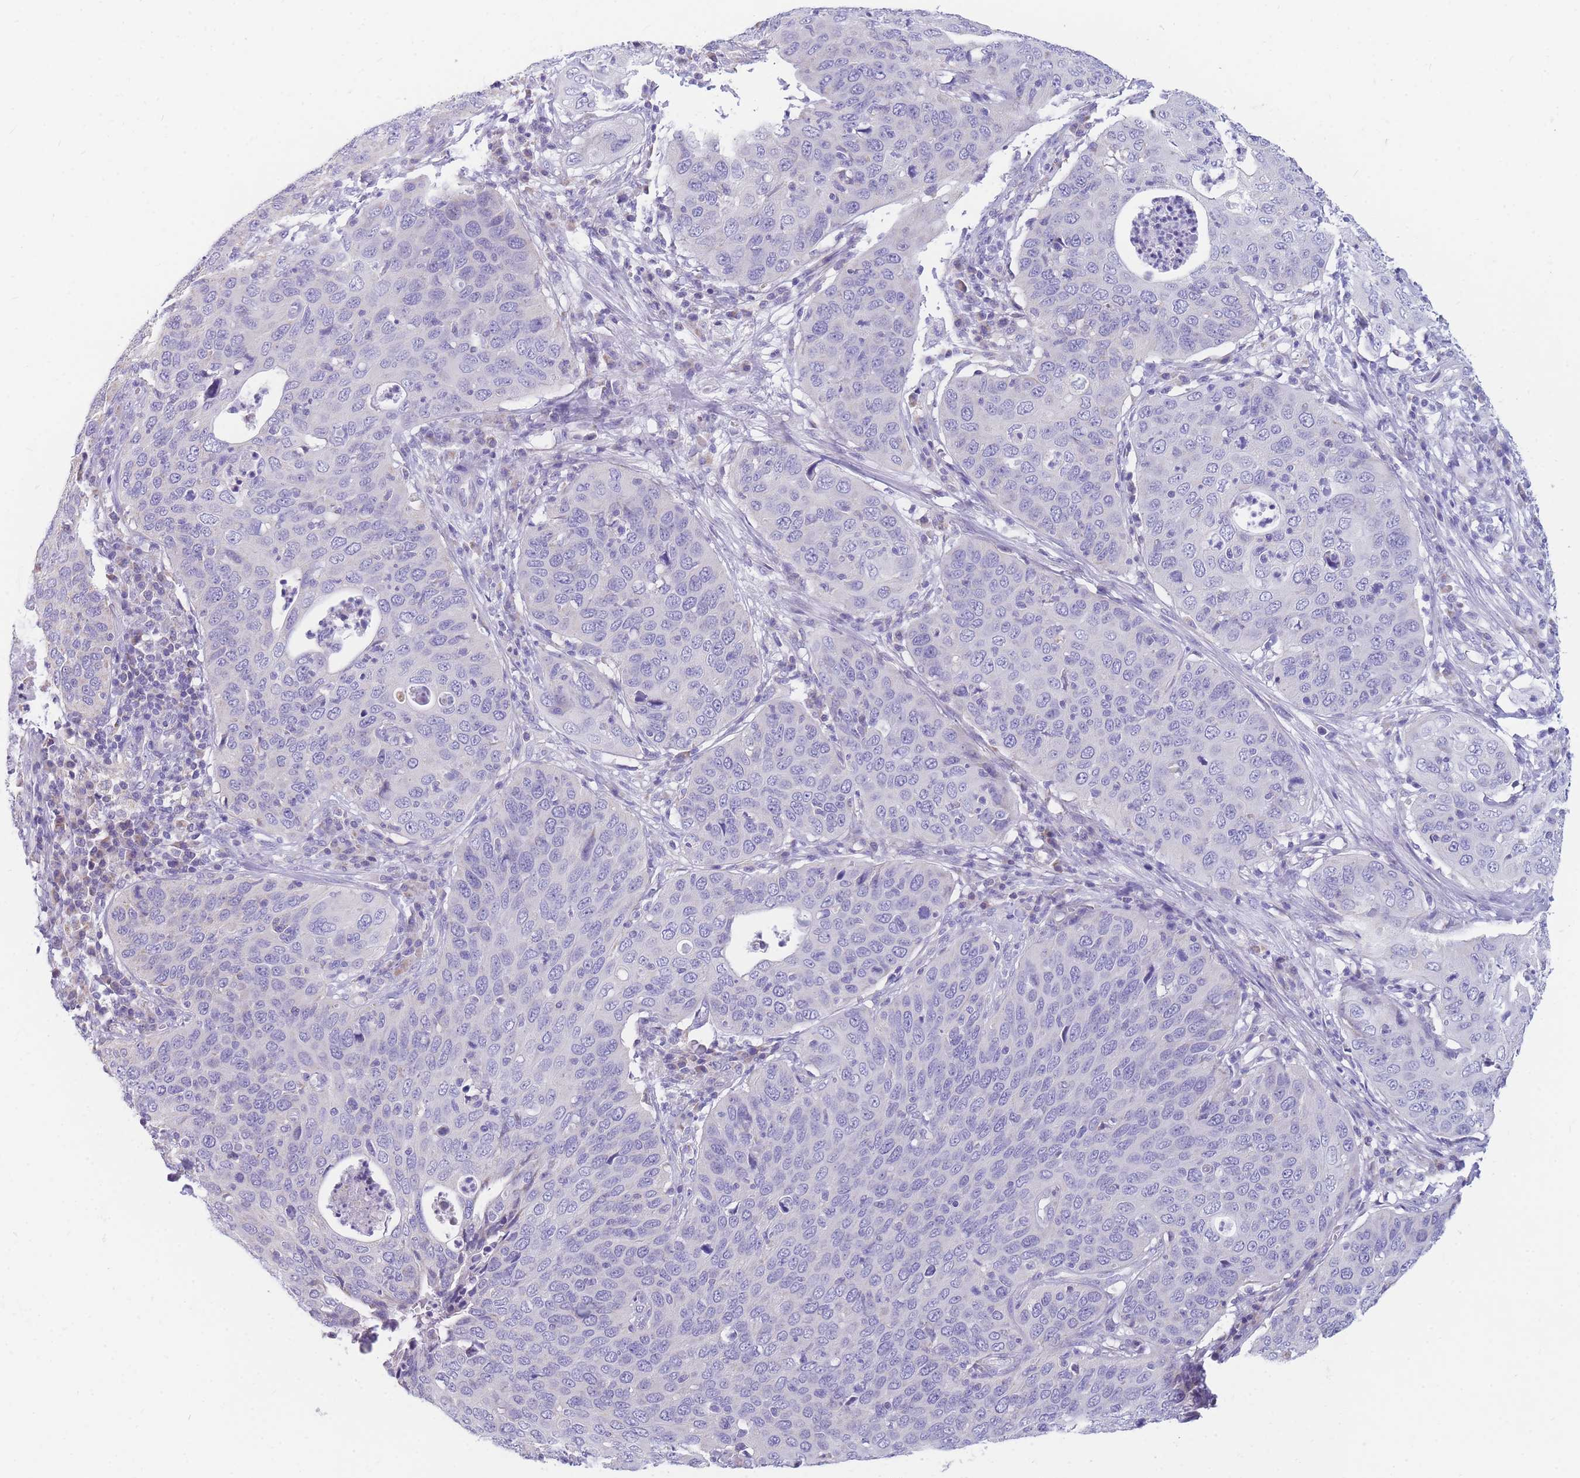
{"staining": {"intensity": "negative", "quantity": "none", "location": "none"}, "tissue": "cervical cancer", "cell_type": "Tumor cells", "image_type": "cancer", "snomed": [{"axis": "morphology", "description": "Squamous cell carcinoma, NOS"}, {"axis": "topography", "description": "Cervix"}], "caption": "A high-resolution image shows immunohistochemistry (IHC) staining of cervical cancer (squamous cell carcinoma), which displays no significant positivity in tumor cells. (DAB immunohistochemistry (IHC) with hematoxylin counter stain).", "gene": "DHRS11", "patient": {"sex": "female", "age": 36}}